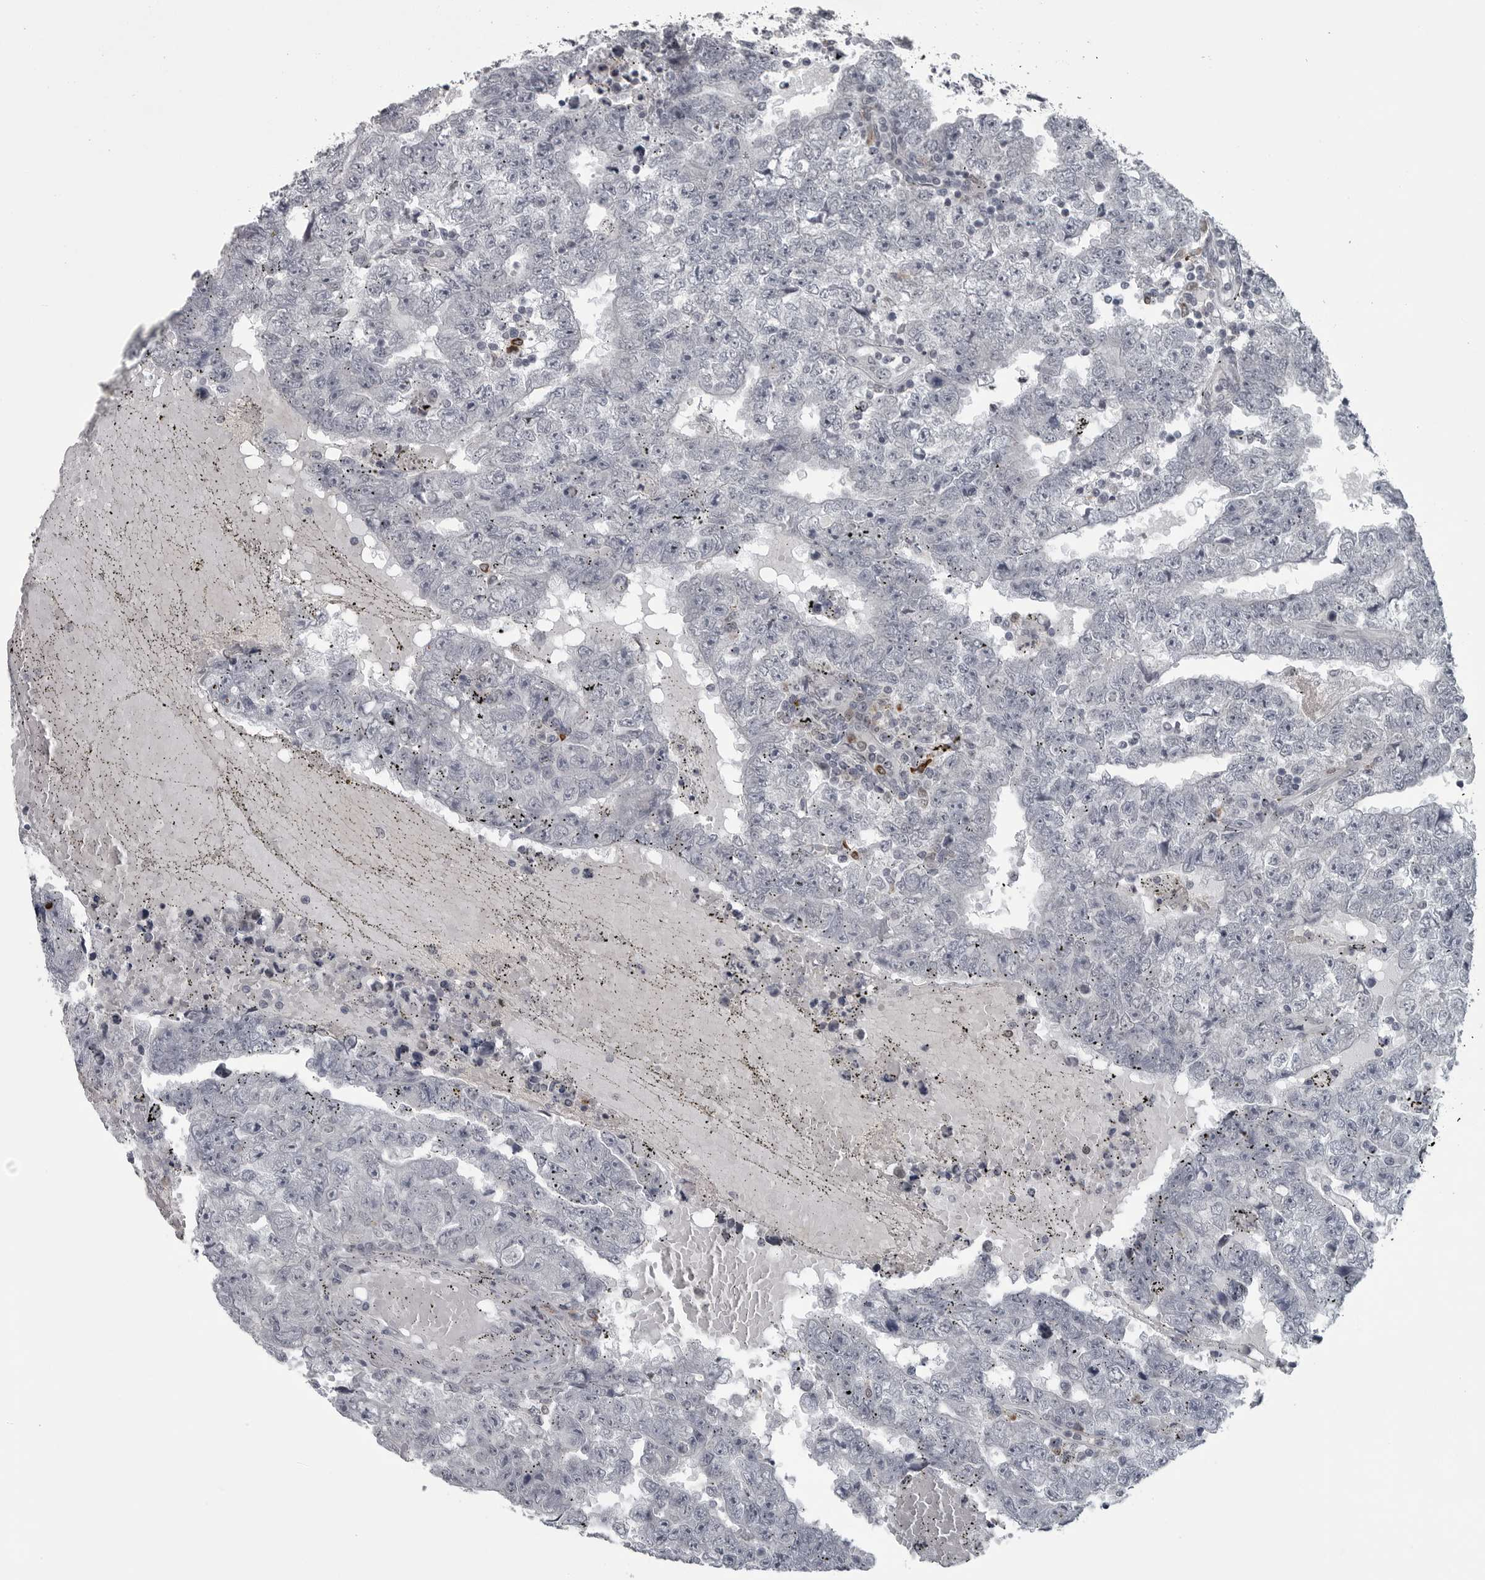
{"staining": {"intensity": "negative", "quantity": "none", "location": "none"}, "tissue": "testis cancer", "cell_type": "Tumor cells", "image_type": "cancer", "snomed": [{"axis": "morphology", "description": "Carcinoma, Embryonal, NOS"}, {"axis": "topography", "description": "Testis"}], "caption": "DAB (3,3'-diaminobenzidine) immunohistochemical staining of human testis cancer (embryonal carcinoma) reveals no significant expression in tumor cells. Nuclei are stained in blue.", "gene": "LYSMD1", "patient": {"sex": "male", "age": 25}}